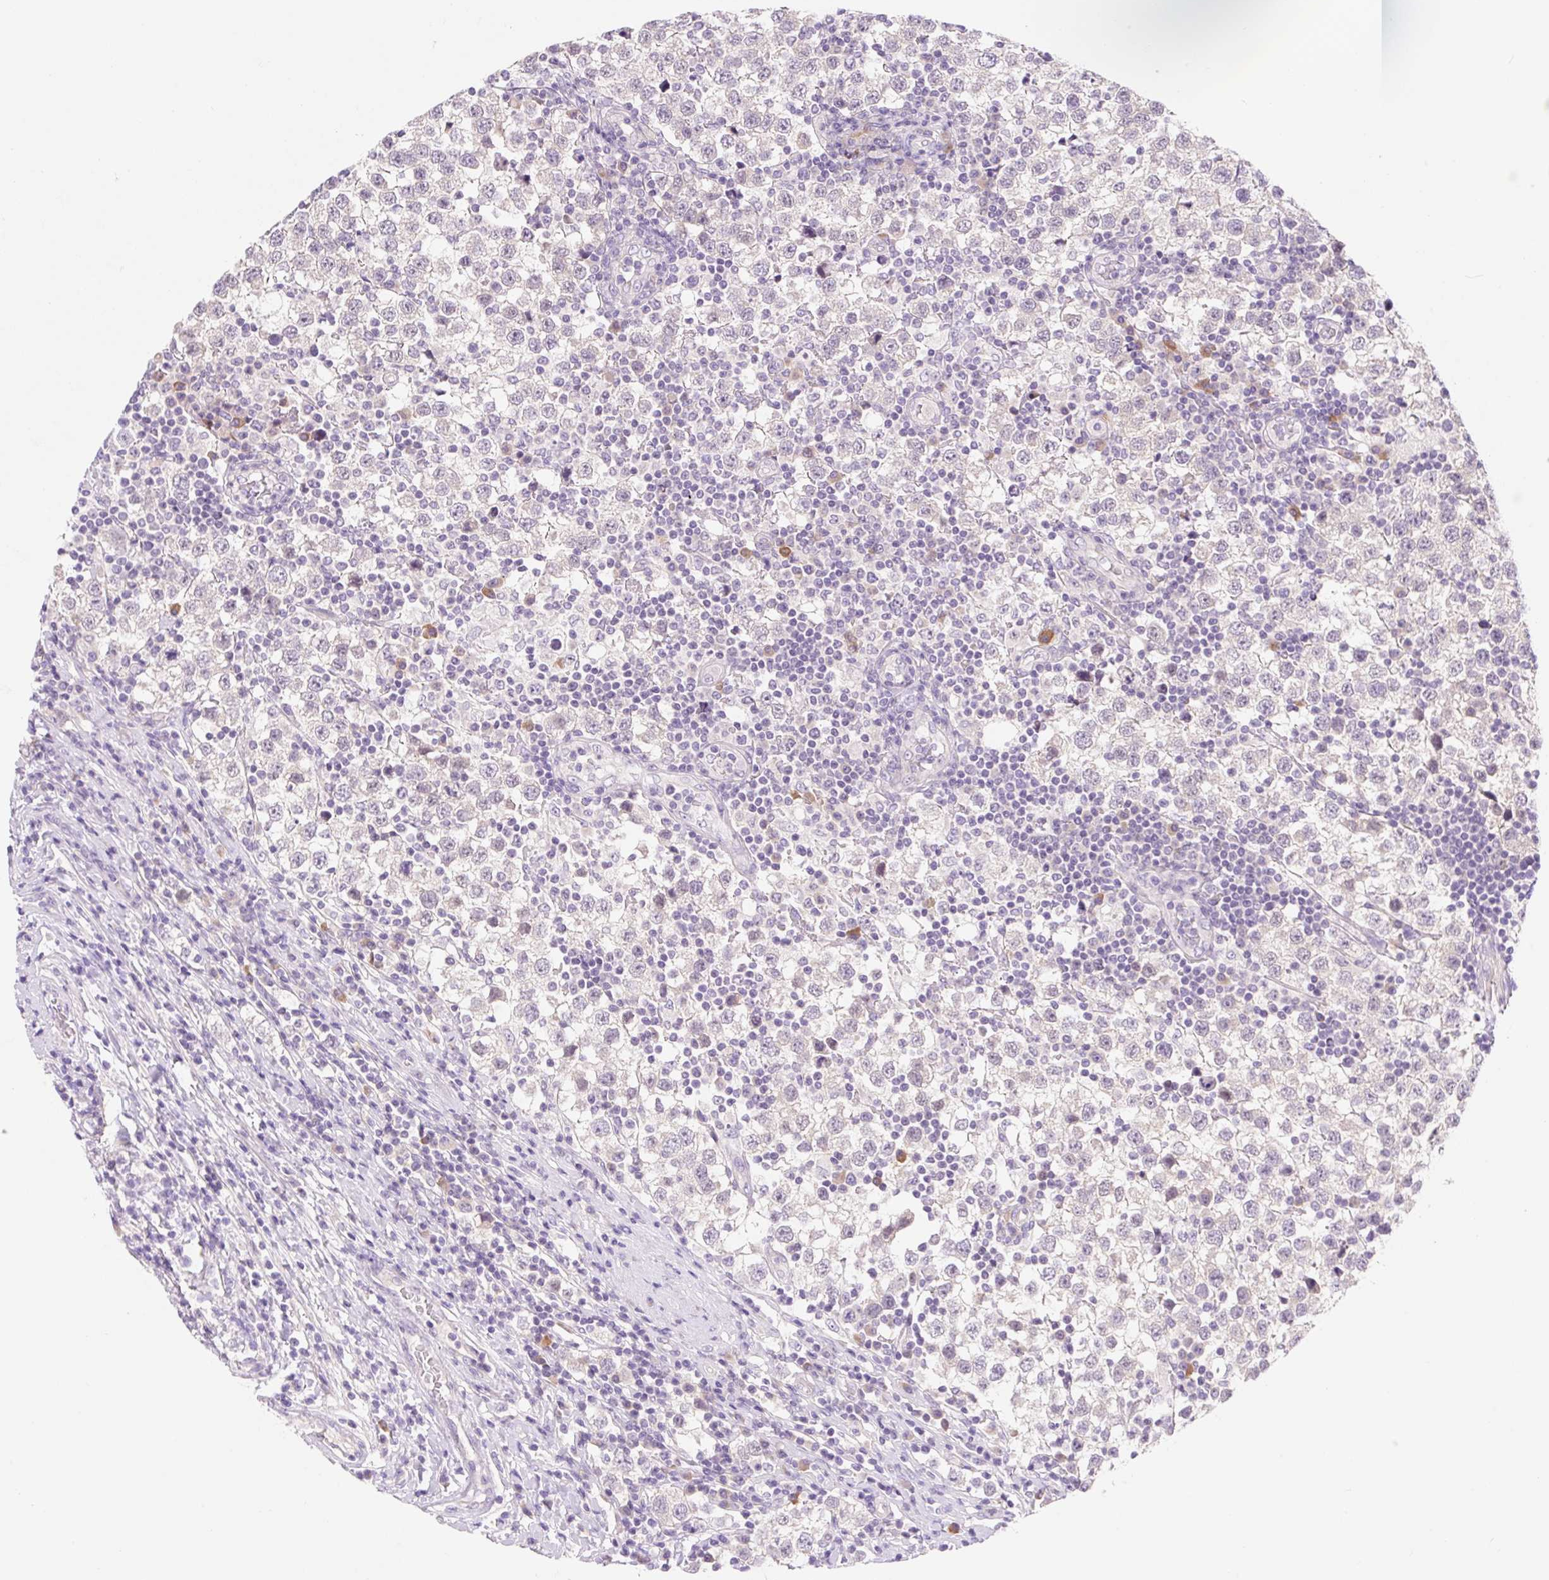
{"staining": {"intensity": "negative", "quantity": "none", "location": "none"}, "tissue": "testis cancer", "cell_type": "Tumor cells", "image_type": "cancer", "snomed": [{"axis": "morphology", "description": "Seminoma, NOS"}, {"axis": "topography", "description": "Testis"}], "caption": "Immunohistochemistry of testis cancer exhibits no positivity in tumor cells.", "gene": "CELF6", "patient": {"sex": "male", "age": 34}}